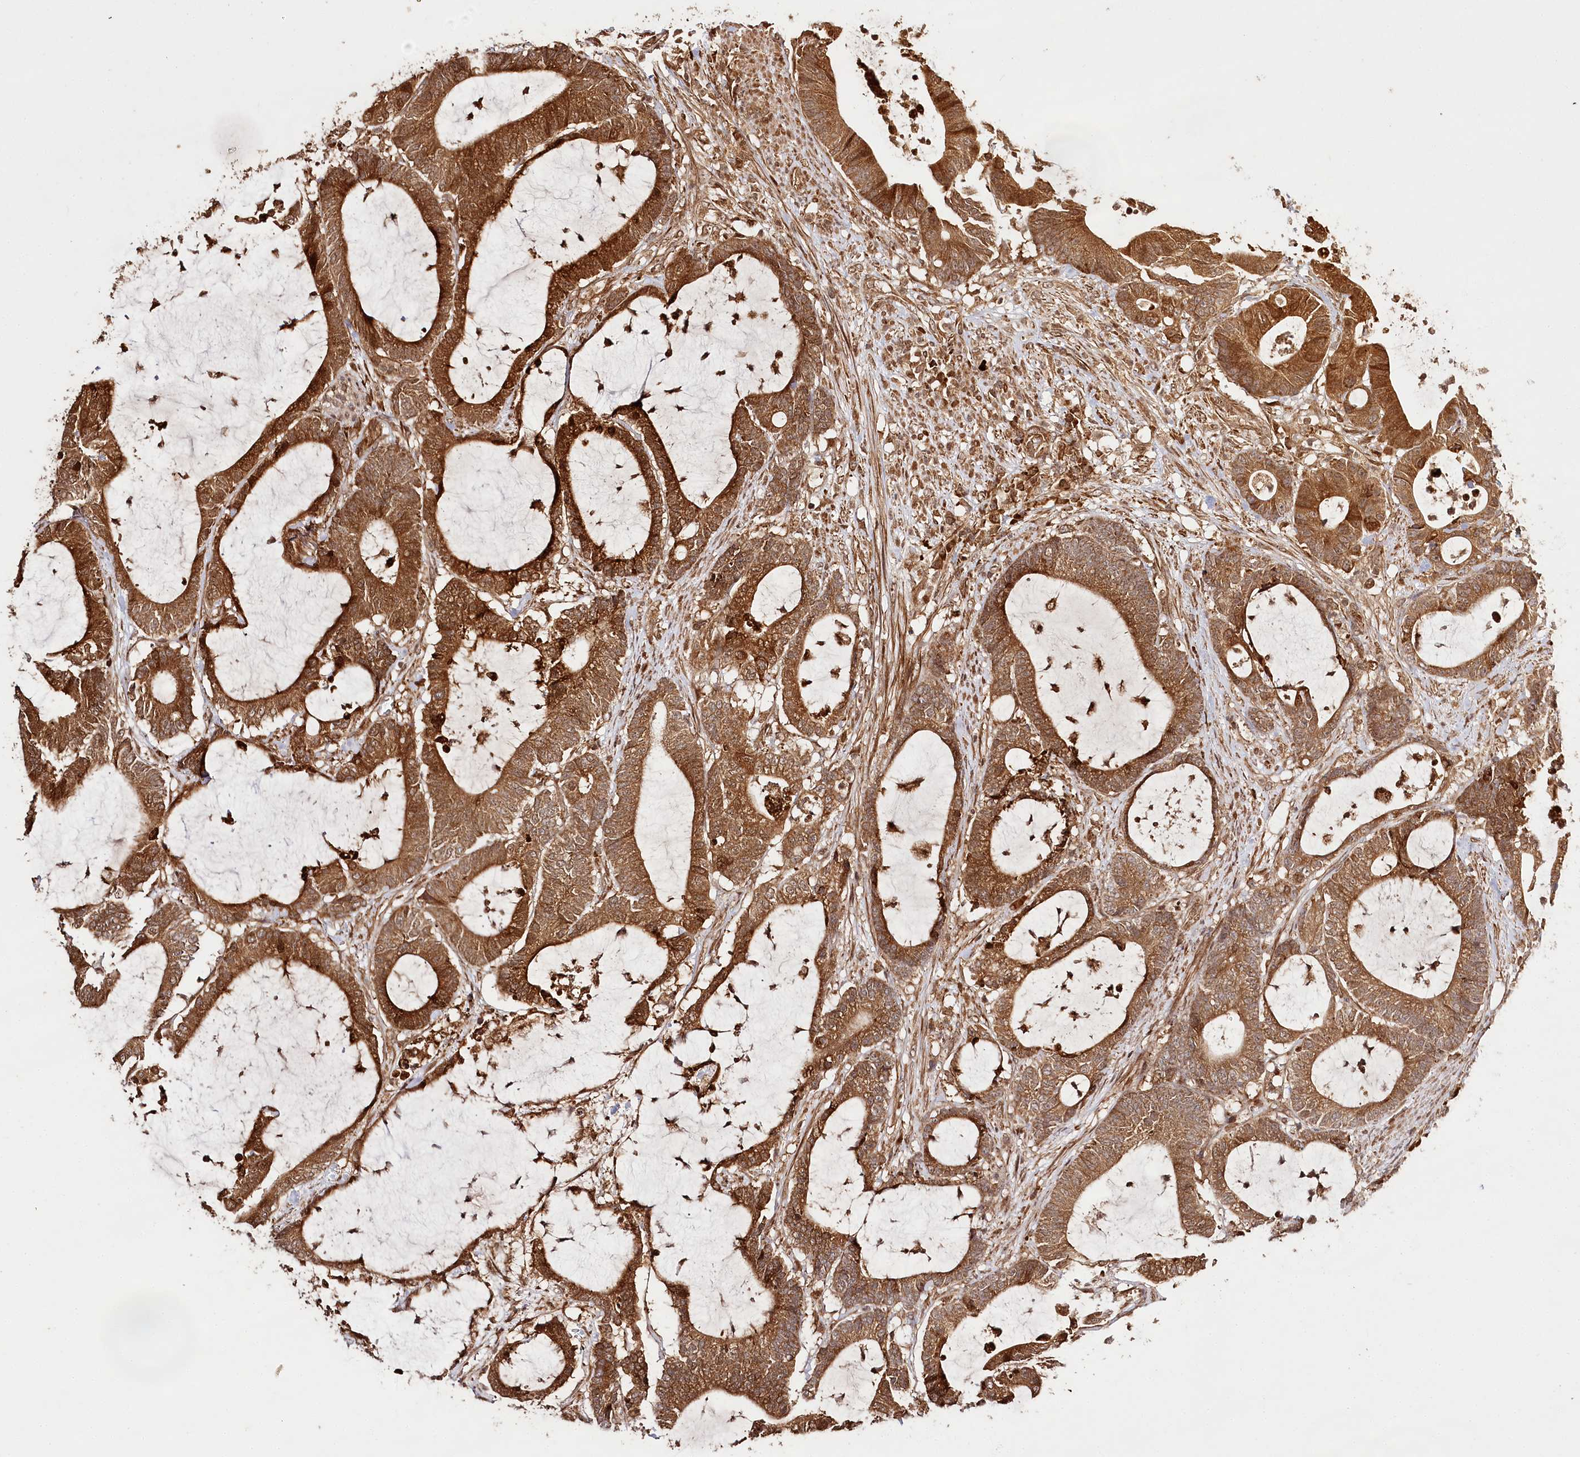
{"staining": {"intensity": "strong", "quantity": ">75%", "location": "cytoplasmic/membranous,nuclear"}, "tissue": "colorectal cancer", "cell_type": "Tumor cells", "image_type": "cancer", "snomed": [{"axis": "morphology", "description": "Adenocarcinoma, NOS"}, {"axis": "topography", "description": "Colon"}], "caption": "Protein expression analysis of colorectal cancer displays strong cytoplasmic/membranous and nuclear positivity in about >75% of tumor cells. Using DAB (3,3'-diaminobenzidine) (brown) and hematoxylin (blue) stains, captured at high magnification using brightfield microscopy.", "gene": "ULK2", "patient": {"sex": "female", "age": 84}}